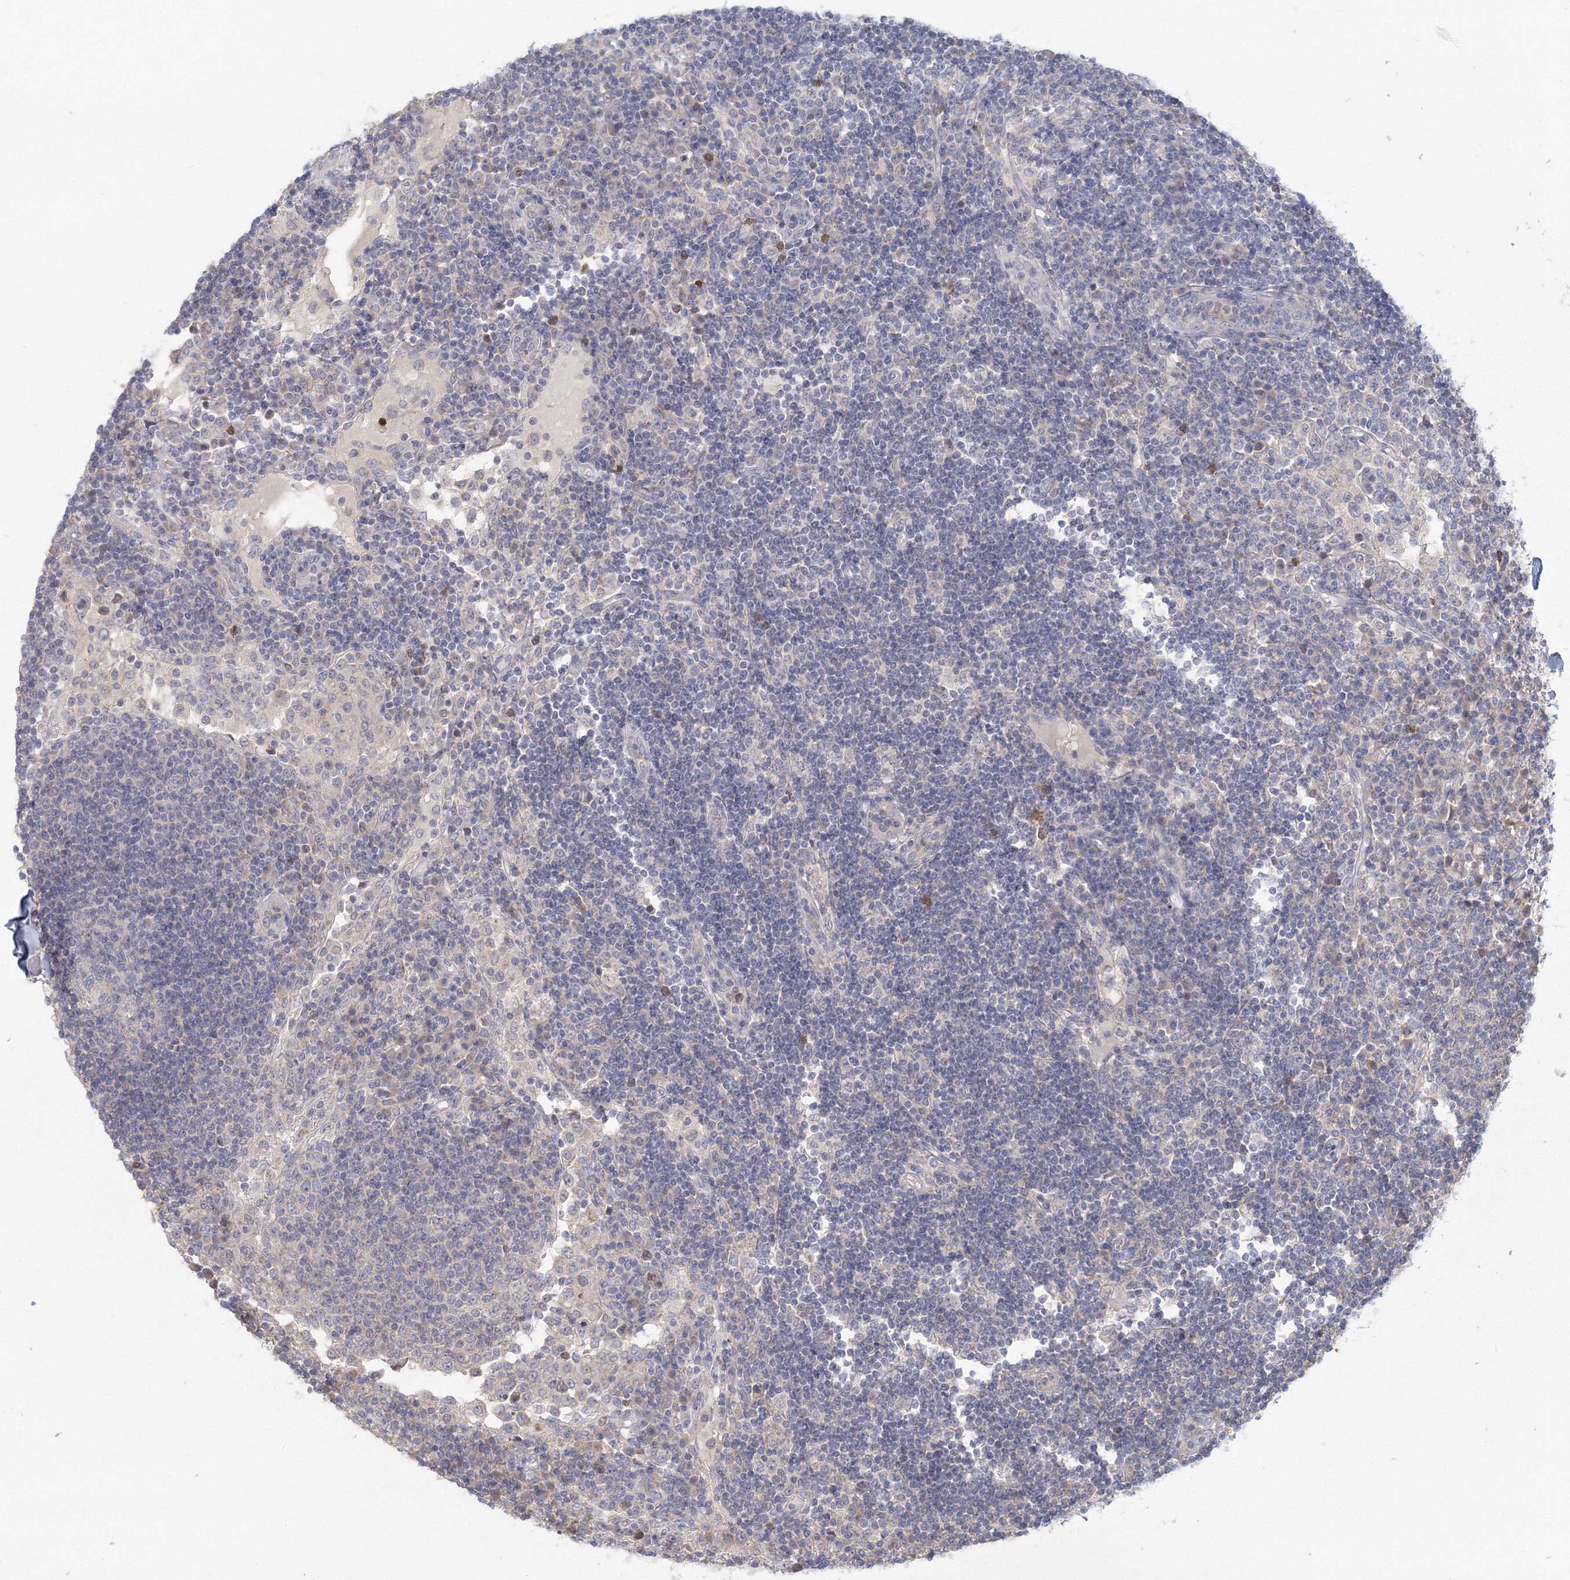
{"staining": {"intensity": "negative", "quantity": "none", "location": "none"}, "tissue": "lymph node", "cell_type": "Non-germinal center cells", "image_type": "normal", "snomed": [{"axis": "morphology", "description": "Normal tissue, NOS"}, {"axis": "topography", "description": "Lymph node"}], "caption": "DAB immunohistochemical staining of unremarkable lymph node demonstrates no significant expression in non-germinal center cells.", "gene": "TACC2", "patient": {"sex": "female", "age": 53}}